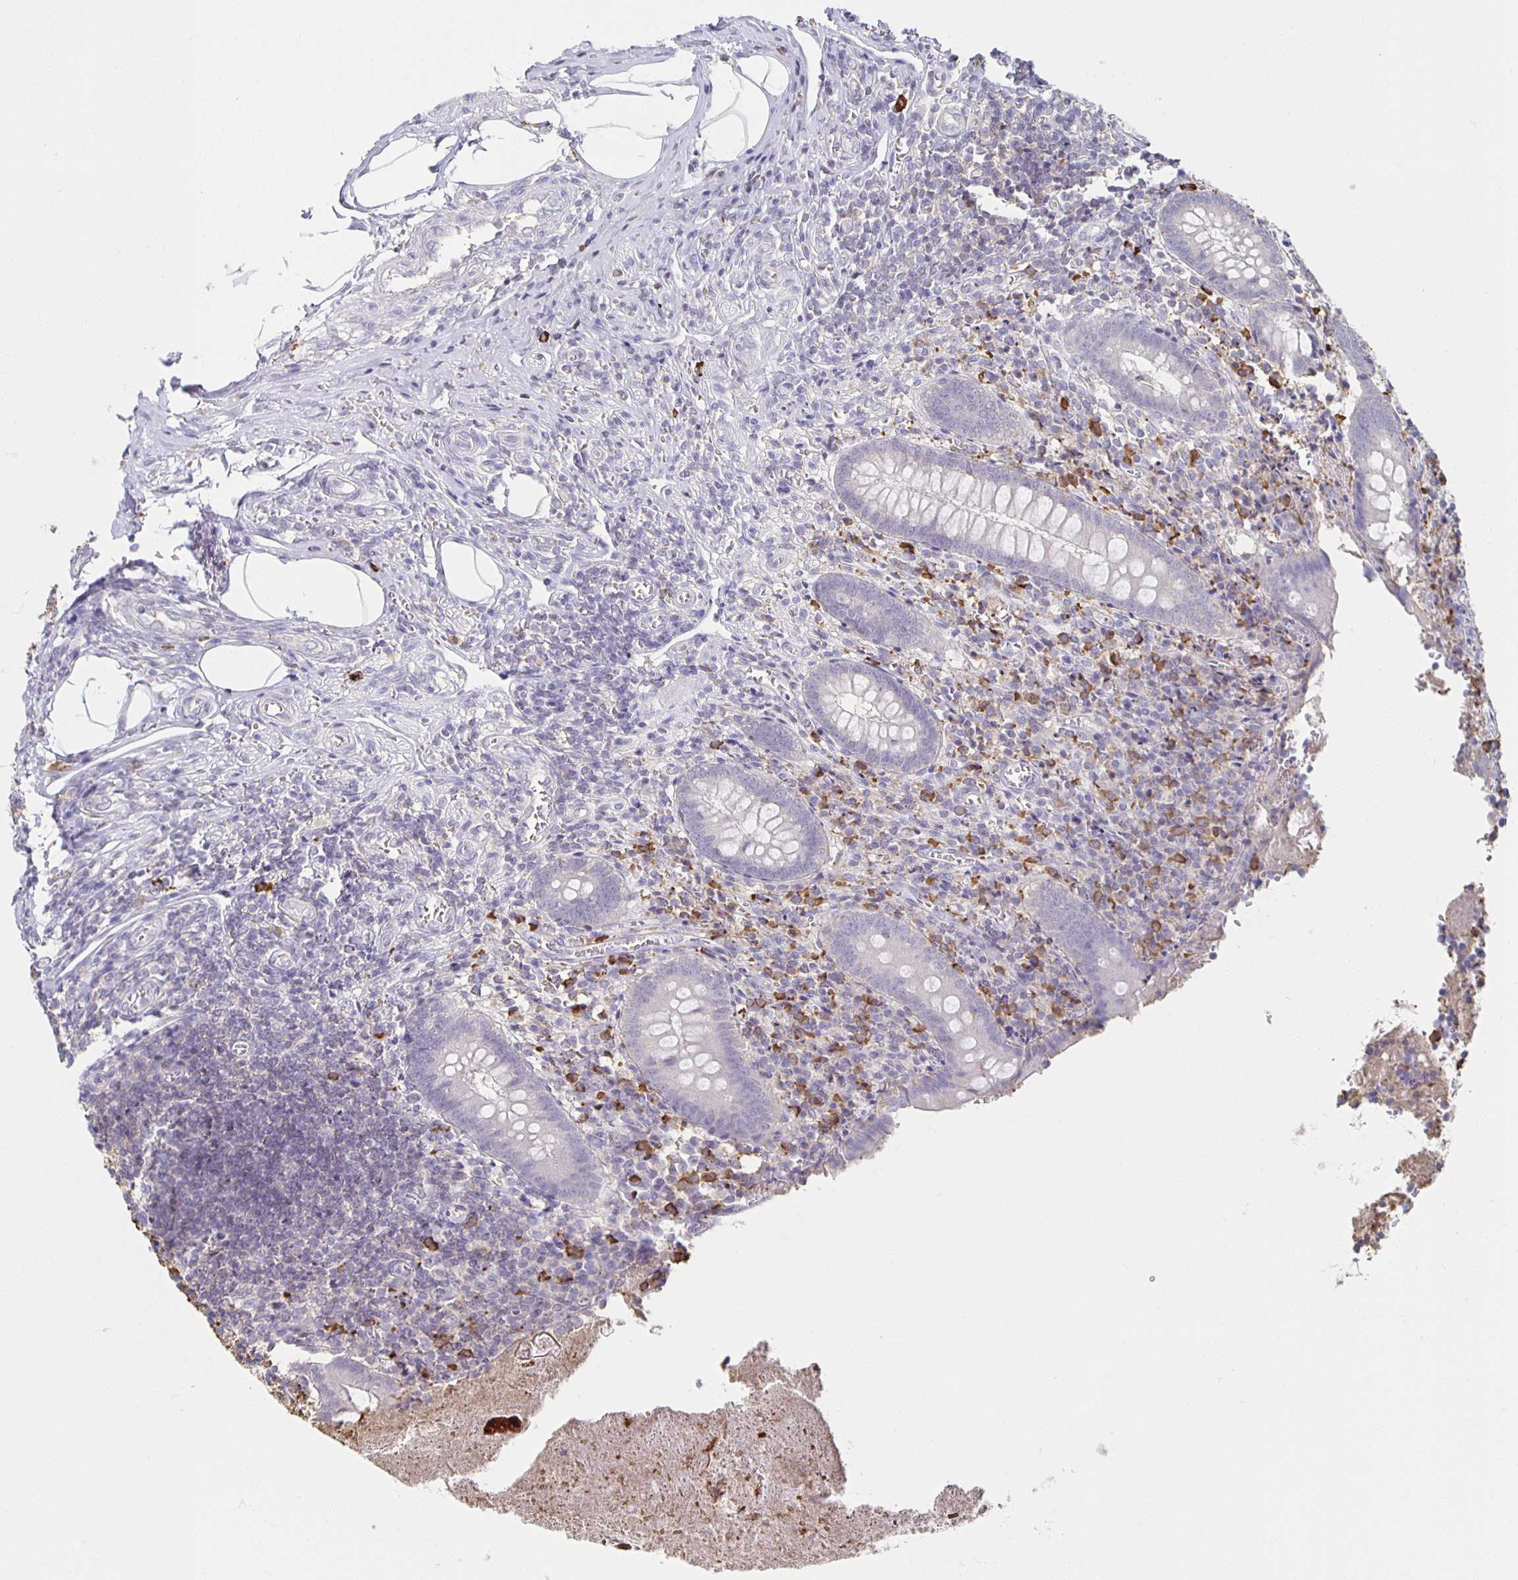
{"staining": {"intensity": "moderate", "quantity": "<25%", "location": "cytoplasmic/membranous"}, "tissue": "appendix", "cell_type": "Glandular cells", "image_type": "normal", "snomed": [{"axis": "morphology", "description": "Normal tissue, NOS"}, {"axis": "topography", "description": "Appendix"}], "caption": "Appendix stained with a brown dye reveals moderate cytoplasmic/membranous positive expression in about <25% of glandular cells.", "gene": "ZNF692", "patient": {"sex": "female", "age": 17}}